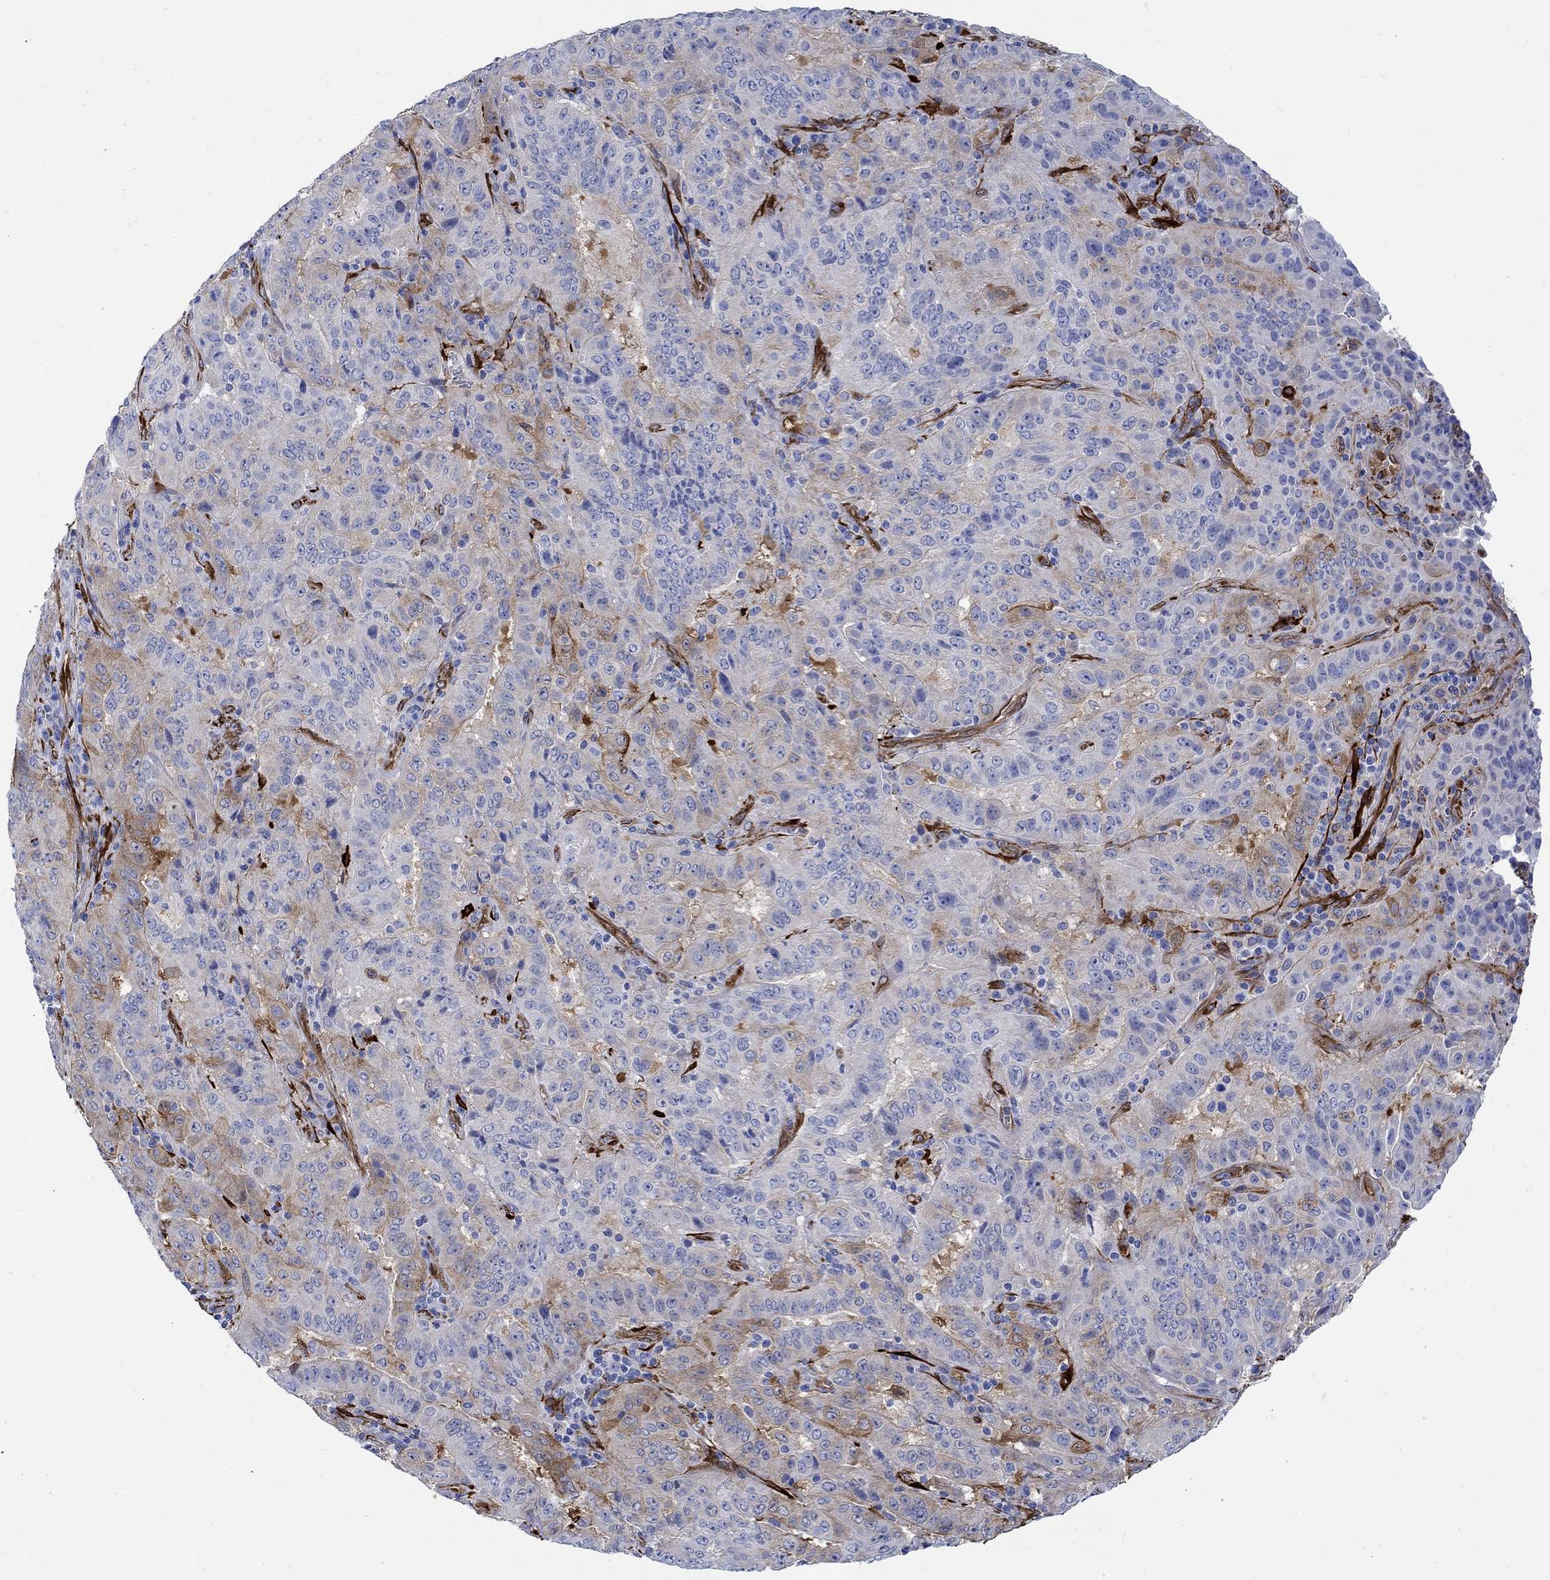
{"staining": {"intensity": "moderate", "quantity": "25%-75%", "location": "cytoplasmic/membranous"}, "tissue": "pancreatic cancer", "cell_type": "Tumor cells", "image_type": "cancer", "snomed": [{"axis": "morphology", "description": "Adenocarcinoma, NOS"}, {"axis": "topography", "description": "Pancreas"}], "caption": "Pancreatic cancer (adenocarcinoma) stained with DAB IHC exhibits medium levels of moderate cytoplasmic/membranous positivity in about 25%-75% of tumor cells.", "gene": "TGM2", "patient": {"sex": "male", "age": 63}}